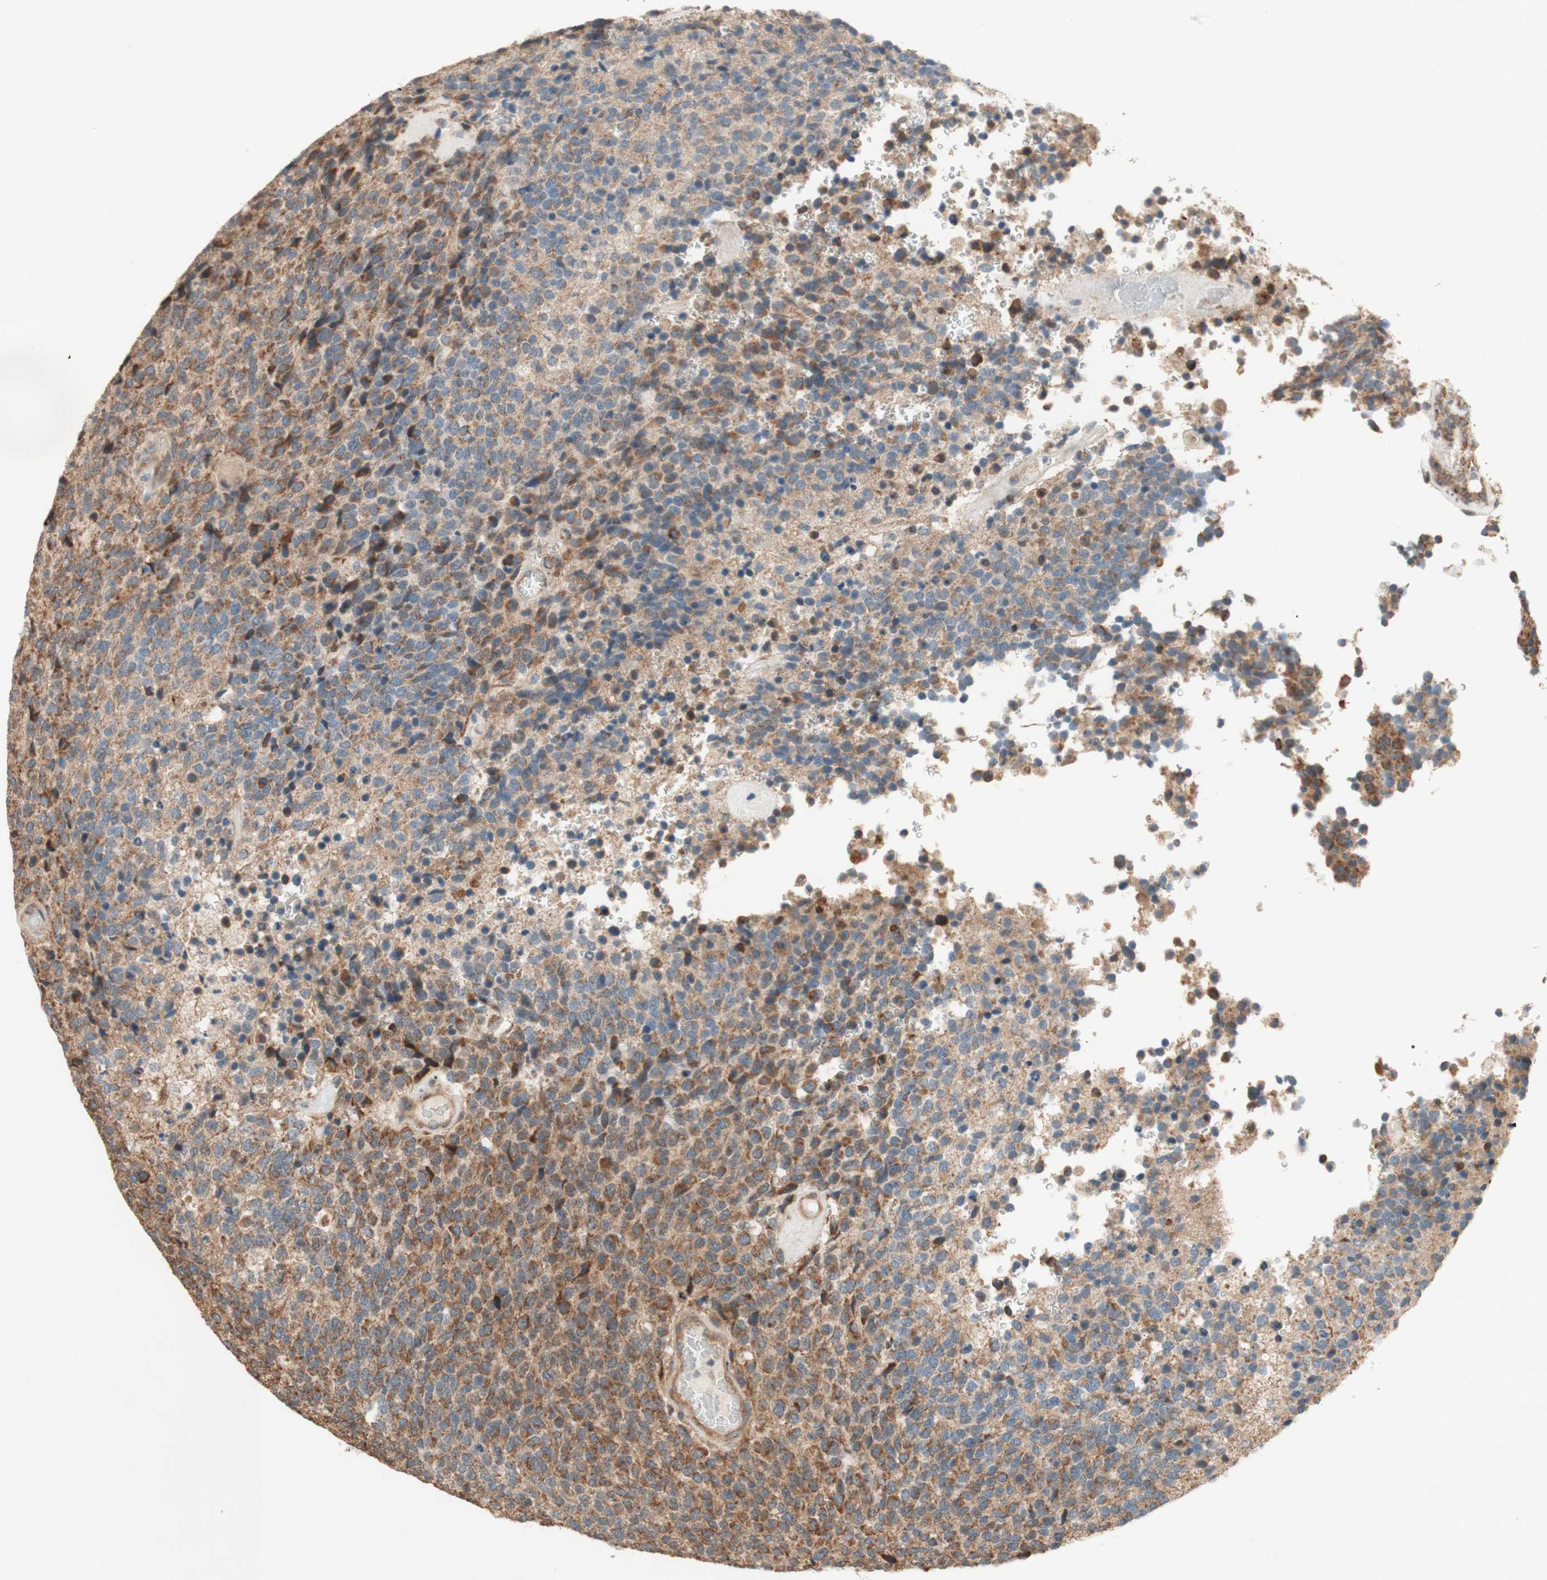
{"staining": {"intensity": "moderate", "quantity": ">75%", "location": "cytoplasmic/membranous"}, "tissue": "glioma", "cell_type": "Tumor cells", "image_type": "cancer", "snomed": [{"axis": "morphology", "description": "Glioma, malignant, High grade"}, {"axis": "topography", "description": "pancreas cauda"}], "caption": "DAB (3,3'-diaminobenzidine) immunohistochemical staining of malignant glioma (high-grade) displays moderate cytoplasmic/membranous protein expression in approximately >75% of tumor cells. (Brightfield microscopy of DAB IHC at high magnification).", "gene": "SOCS2", "patient": {"sex": "male", "age": 60}}